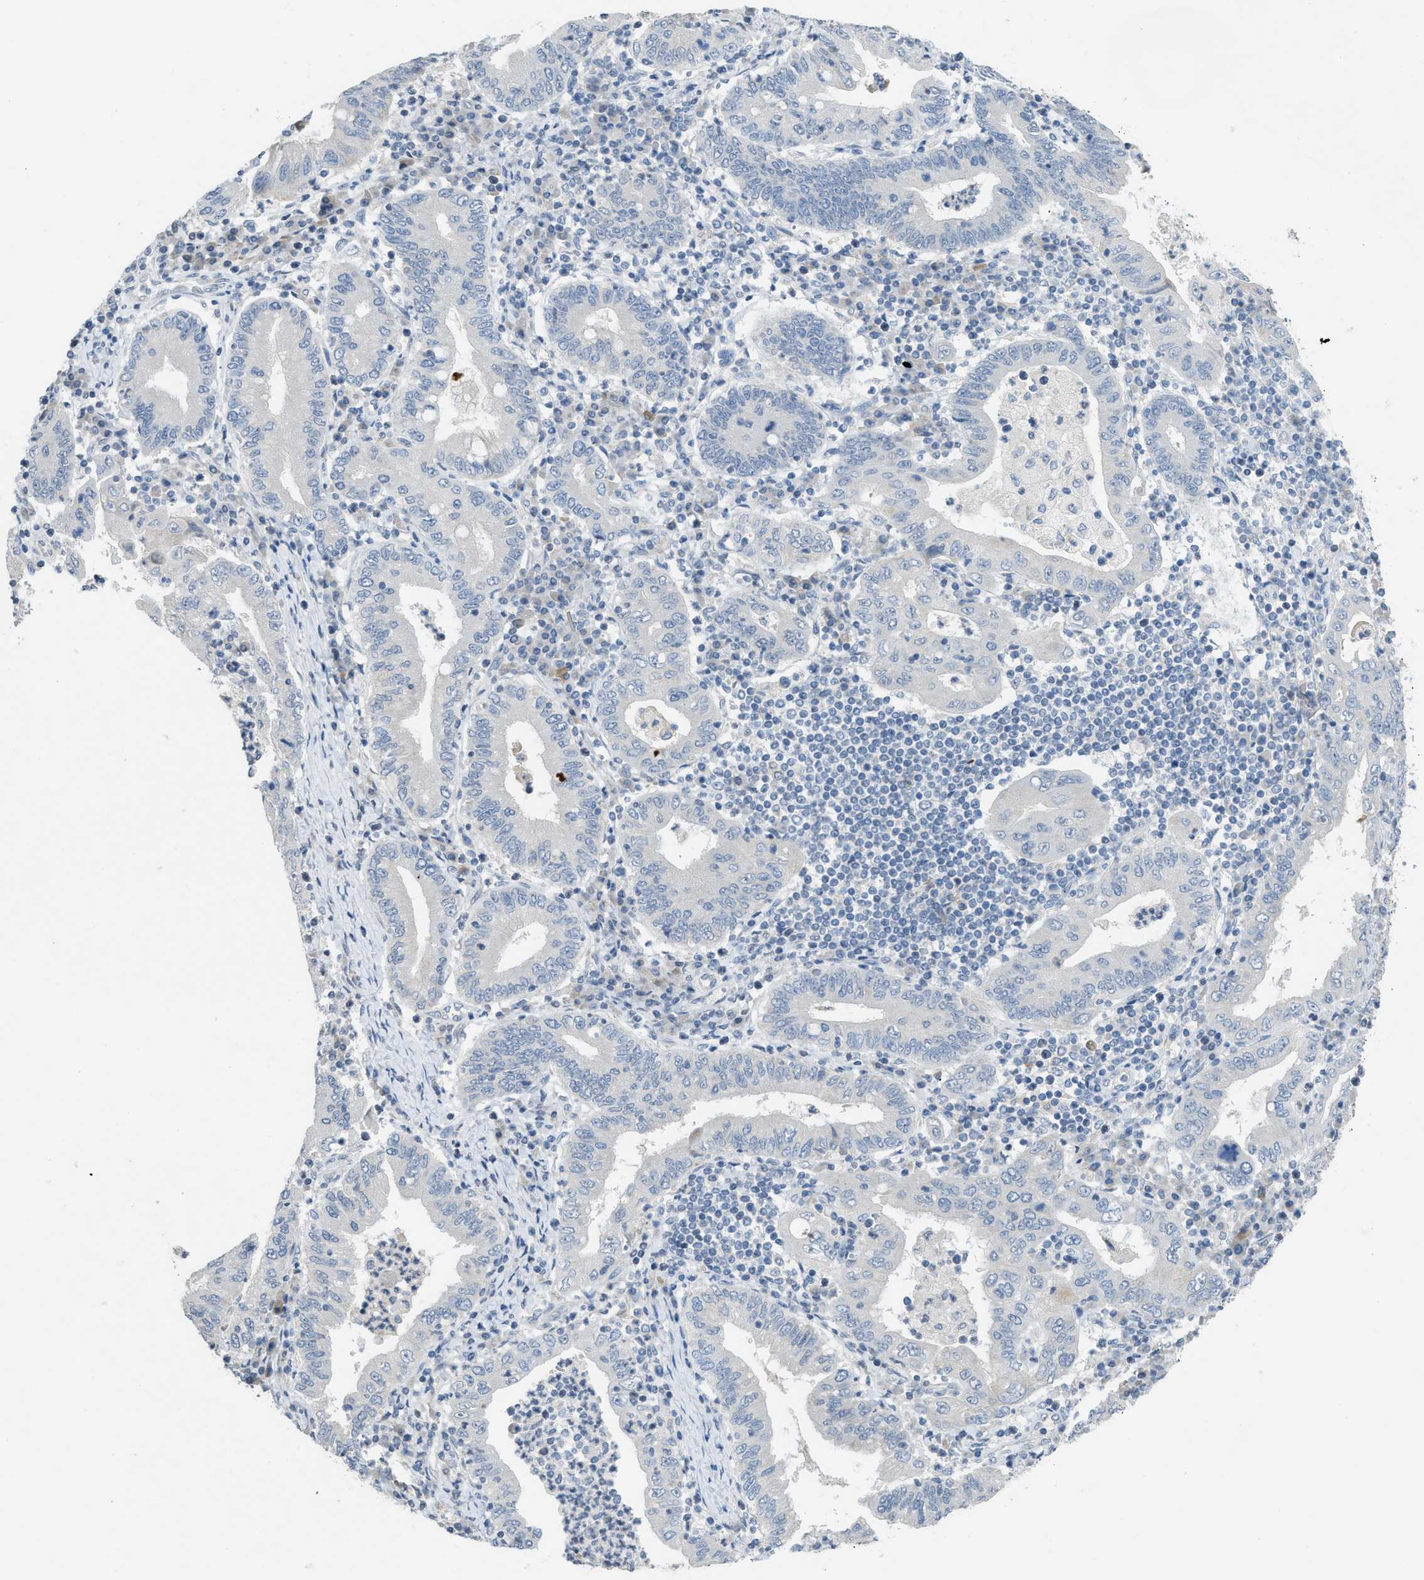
{"staining": {"intensity": "negative", "quantity": "none", "location": "none"}, "tissue": "stomach cancer", "cell_type": "Tumor cells", "image_type": "cancer", "snomed": [{"axis": "morphology", "description": "Normal tissue, NOS"}, {"axis": "morphology", "description": "Adenocarcinoma, NOS"}, {"axis": "topography", "description": "Esophagus"}, {"axis": "topography", "description": "Stomach, upper"}, {"axis": "topography", "description": "Peripheral nerve tissue"}], "caption": "Immunohistochemistry (IHC) histopathology image of adenocarcinoma (stomach) stained for a protein (brown), which shows no positivity in tumor cells. Brightfield microscopy of IHC stained with DAB (3,3'-diaminobenzidine) (brown) and hematoxylin (blue), captured at high magnification.", "gene": "TXNDC2", "patient": {"sex": "male", "age": 62}}